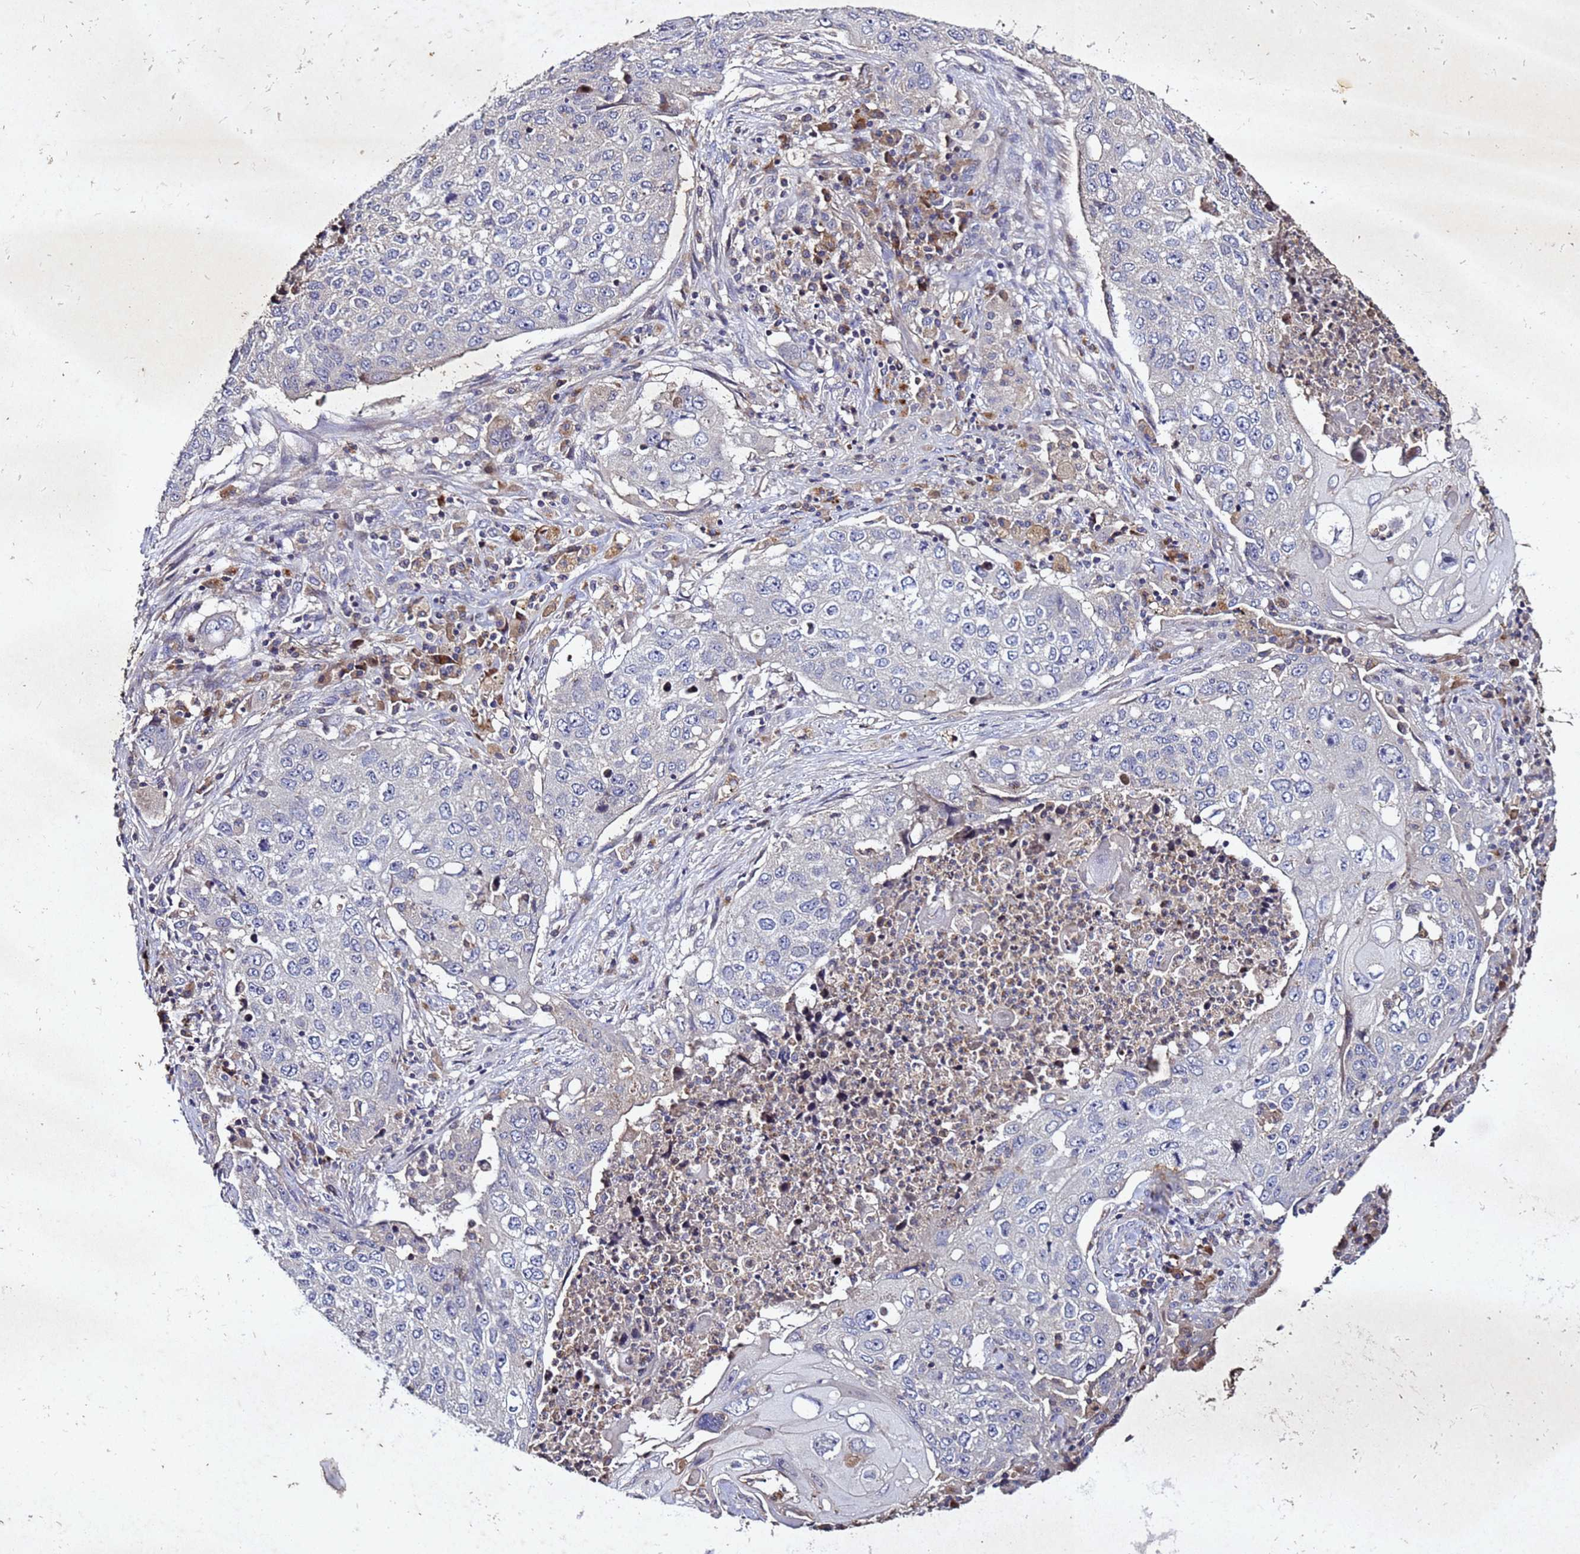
{"staining": {"intensity": "negative", "quantity": "none", "location": "none"}, "tissue": "lung cancer", "cell_type": "Tumor cells", "image_type": "cancer", "snomed": [{"axis": "morphology", "description": "Squamous cell carcinoma, NOS"}, {"axis": "topography", "description": "Lung"}], "caption": "Tumor cells are negative for protein expression in human lung cancer.", "gene": "SV2B", "patient": {"sex": "female", "age": 63}}